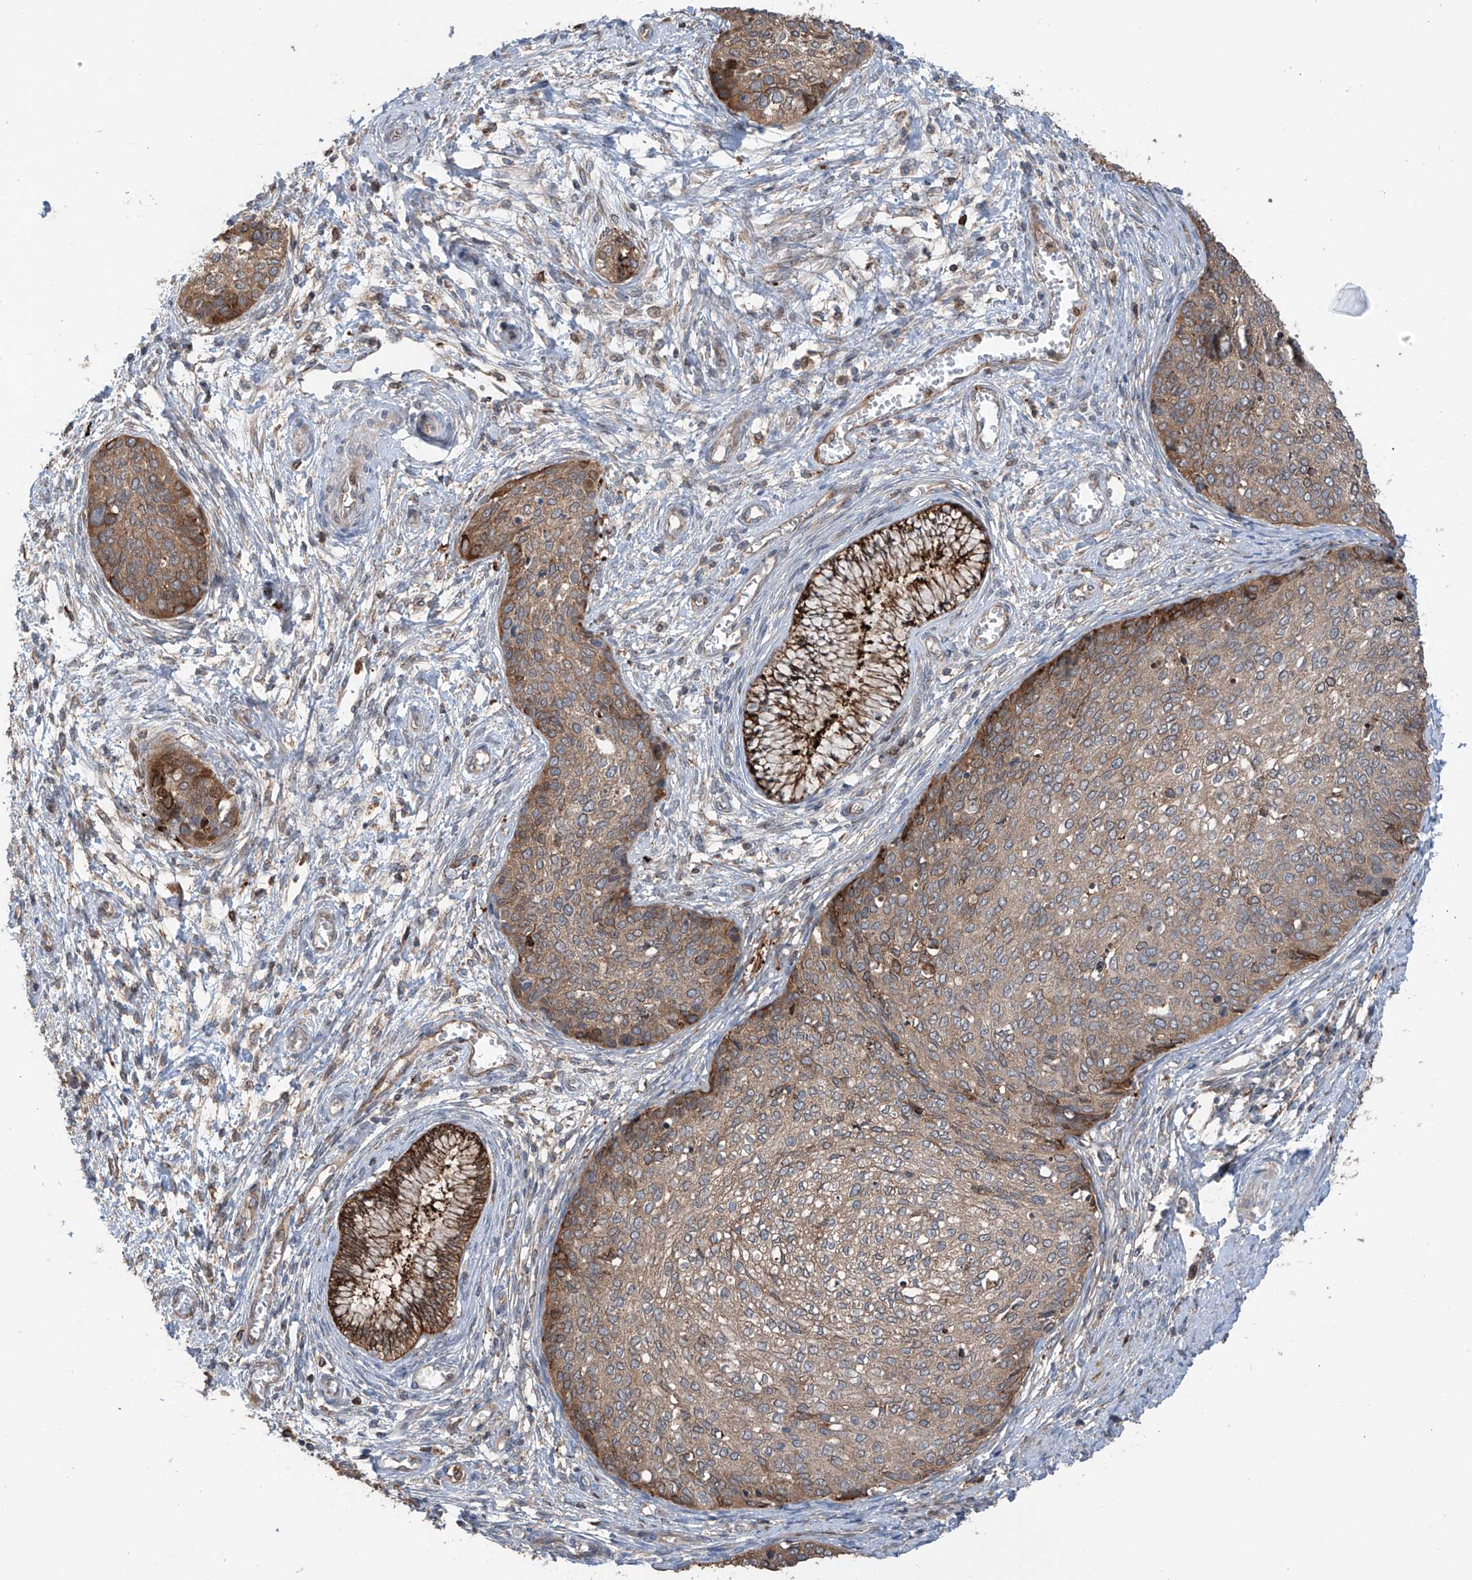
{"staining": {"intensity": "moderate", "quantity": ">75%", "location": "cytoplasmic/membranous"}, "tissue": "cervical cancer", "cell_type": "Tumor cells", "image_type": "cancer", "snomed": [{"axis": "morphology", "description": "Squamous cell carcinoma, NOS"}, {"axis": "topography", "description": "Cervix"}], "caption": "Cervical cancer stained with immunohistochemistry (IHC) shows moderate cytoplasmic/membranous expression in approximately >75% of tumor cells.", "gene": "SAMD3", "patient": {"sex": "female", "age": 37}}